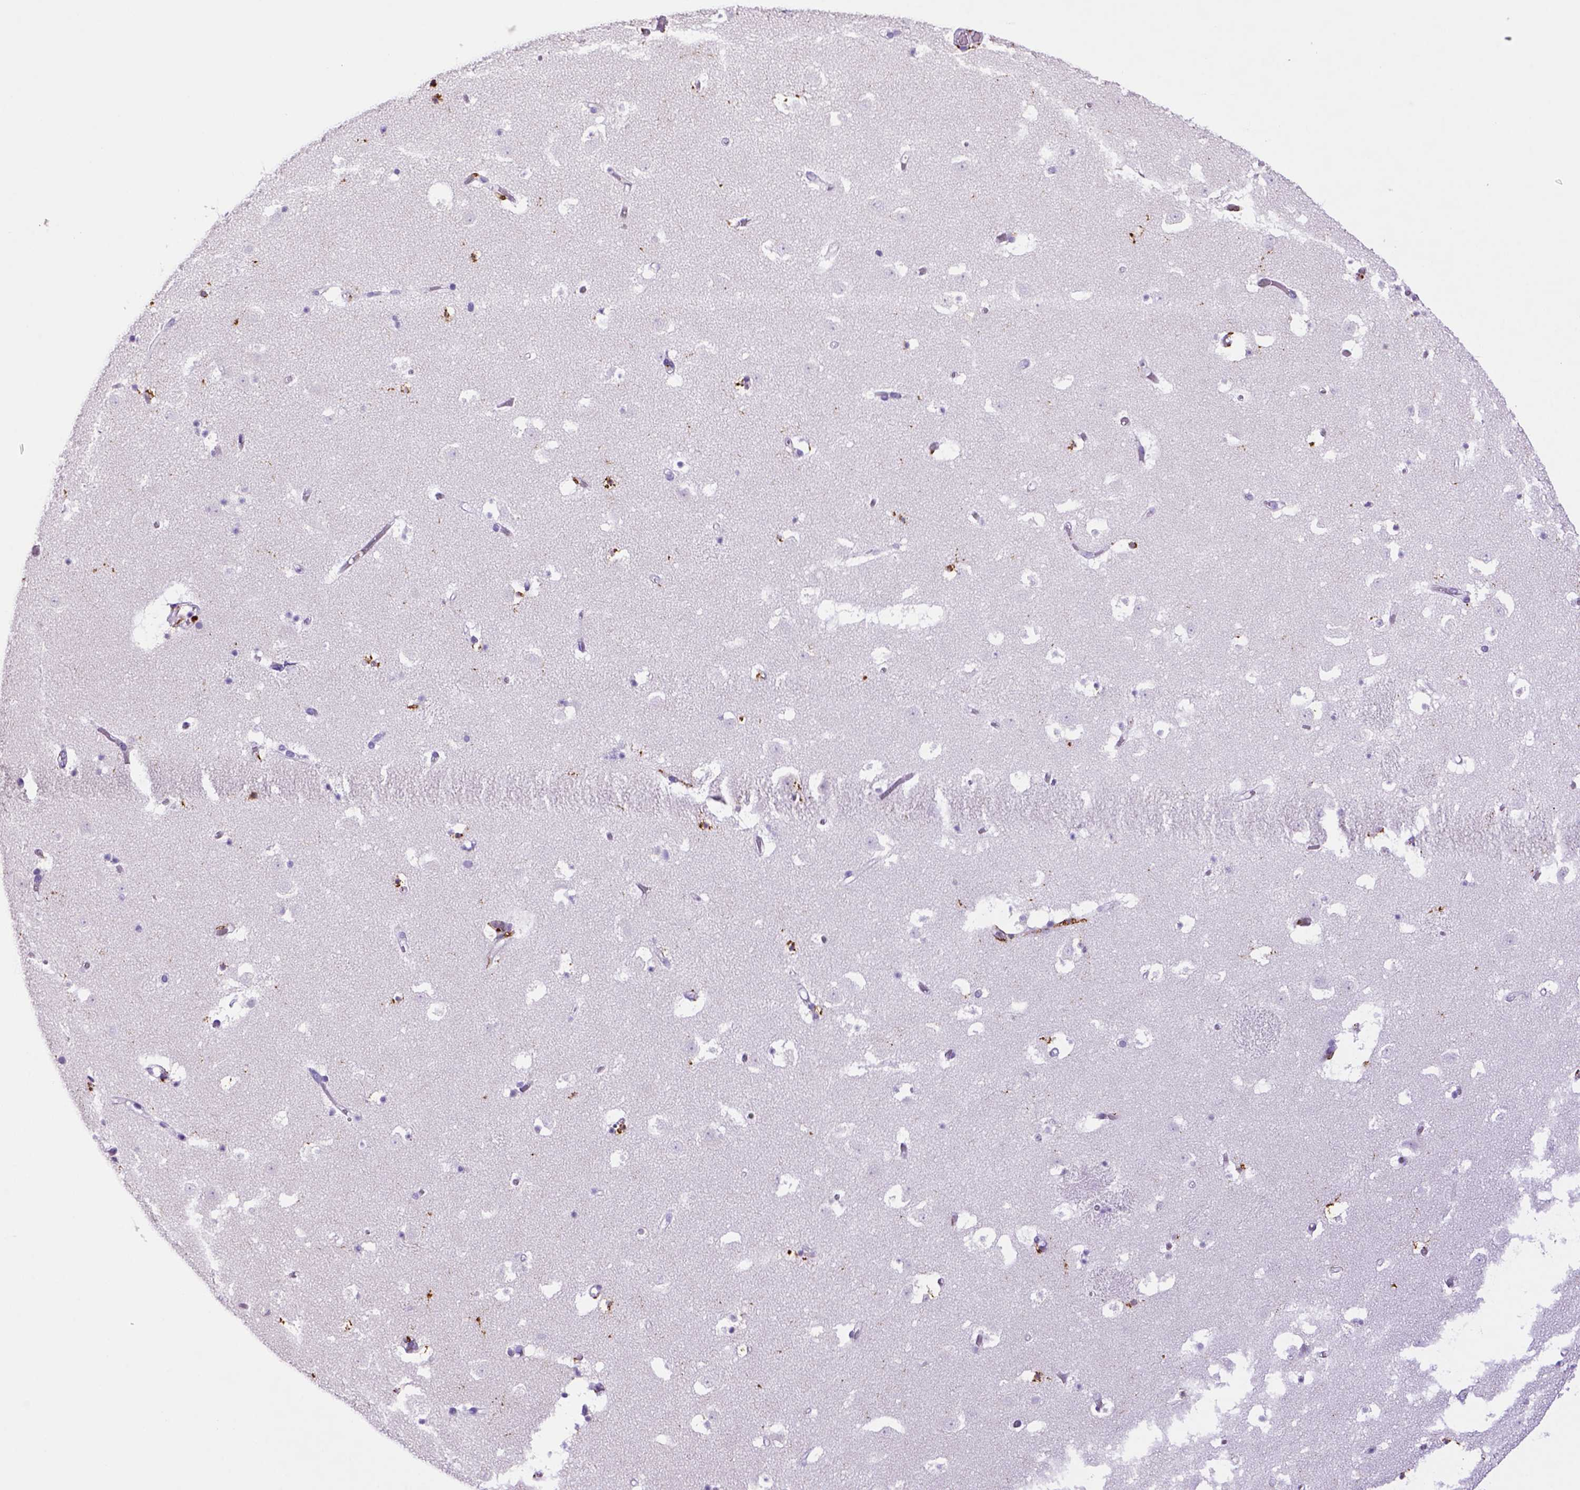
{"staining": {"intensity": "negative", "quantity": "none", "location": "none"}, "tissue": "caudate", "cell_type": "Glial cells", "image_type": "normal", "snomed": [{"axis": "morphology", "description": "Normal tissue, NOS"}, {"axis": "topography", "description": "Lateral ventricle wall"}], "caption": "IHC histopathology image of unremarkable human caudate stained for a protein (brown), which demonstrates no staining in glial cells. The staining is performed using DAB (3,3'-diaminobenzidine) brown chromogen with nuclei counter-stained in using hematoxylin.", "gene": "CD68", "patient": {"sex": "female", "age": 42}}